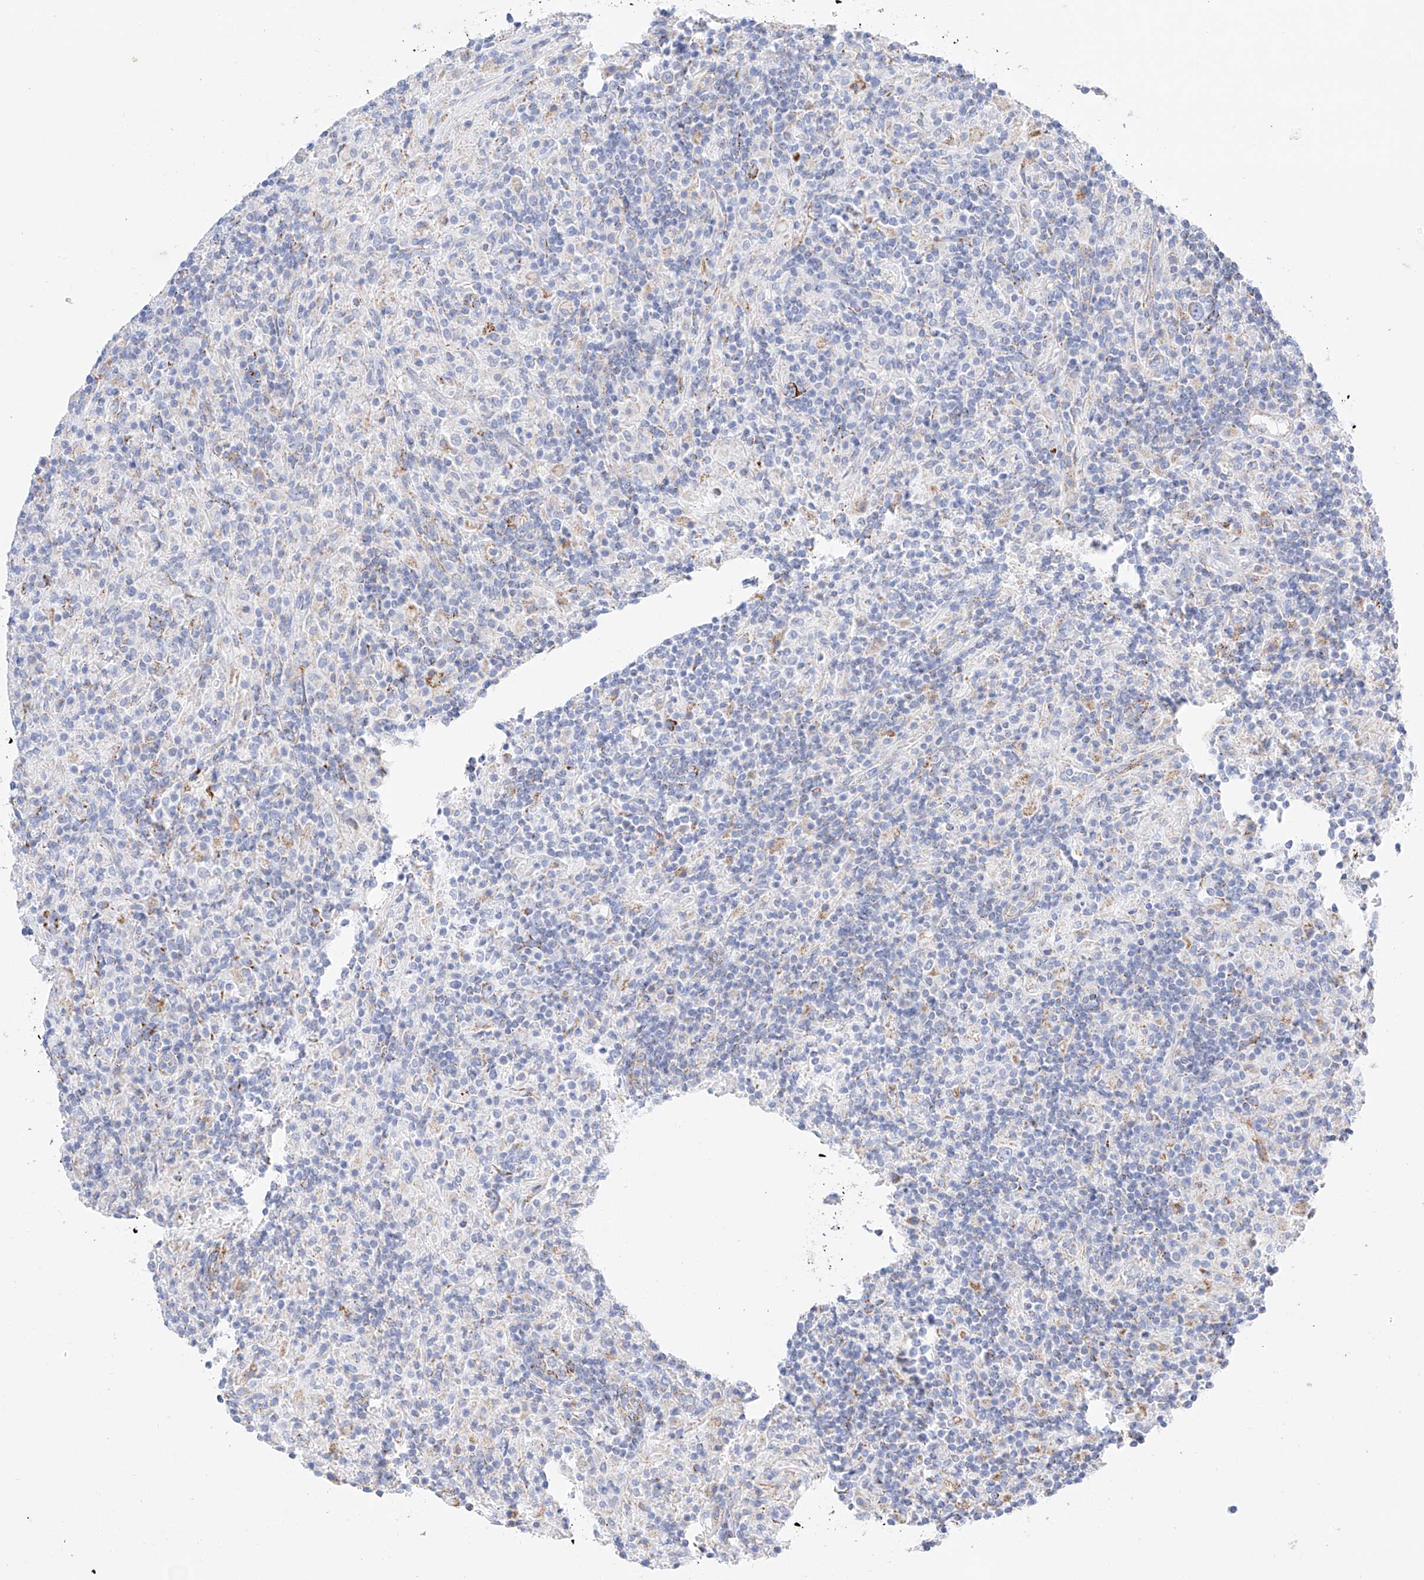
{"staining": {"intensity": "weak", "quantity": "<25%", "location": "cytoplasmic/membranous"}, "tissue": "lymphoma", "cell_type": "Tumor cells", "image_type": "cancer", "snomed": [{"axis": "morphology", "description": "Hodgkin's disease, NOS"}, {"axis": "topography", "description": "Lymph node"}], "caption": "Protein analysis of lymphoma reveals no significant positivity in tumor cells. (Brightfield microscopy of DAB immunohistochemistry (IHC) at high magnification).", "gene": "C6orf62", "patient": {"sex": "male", "age": 70}}